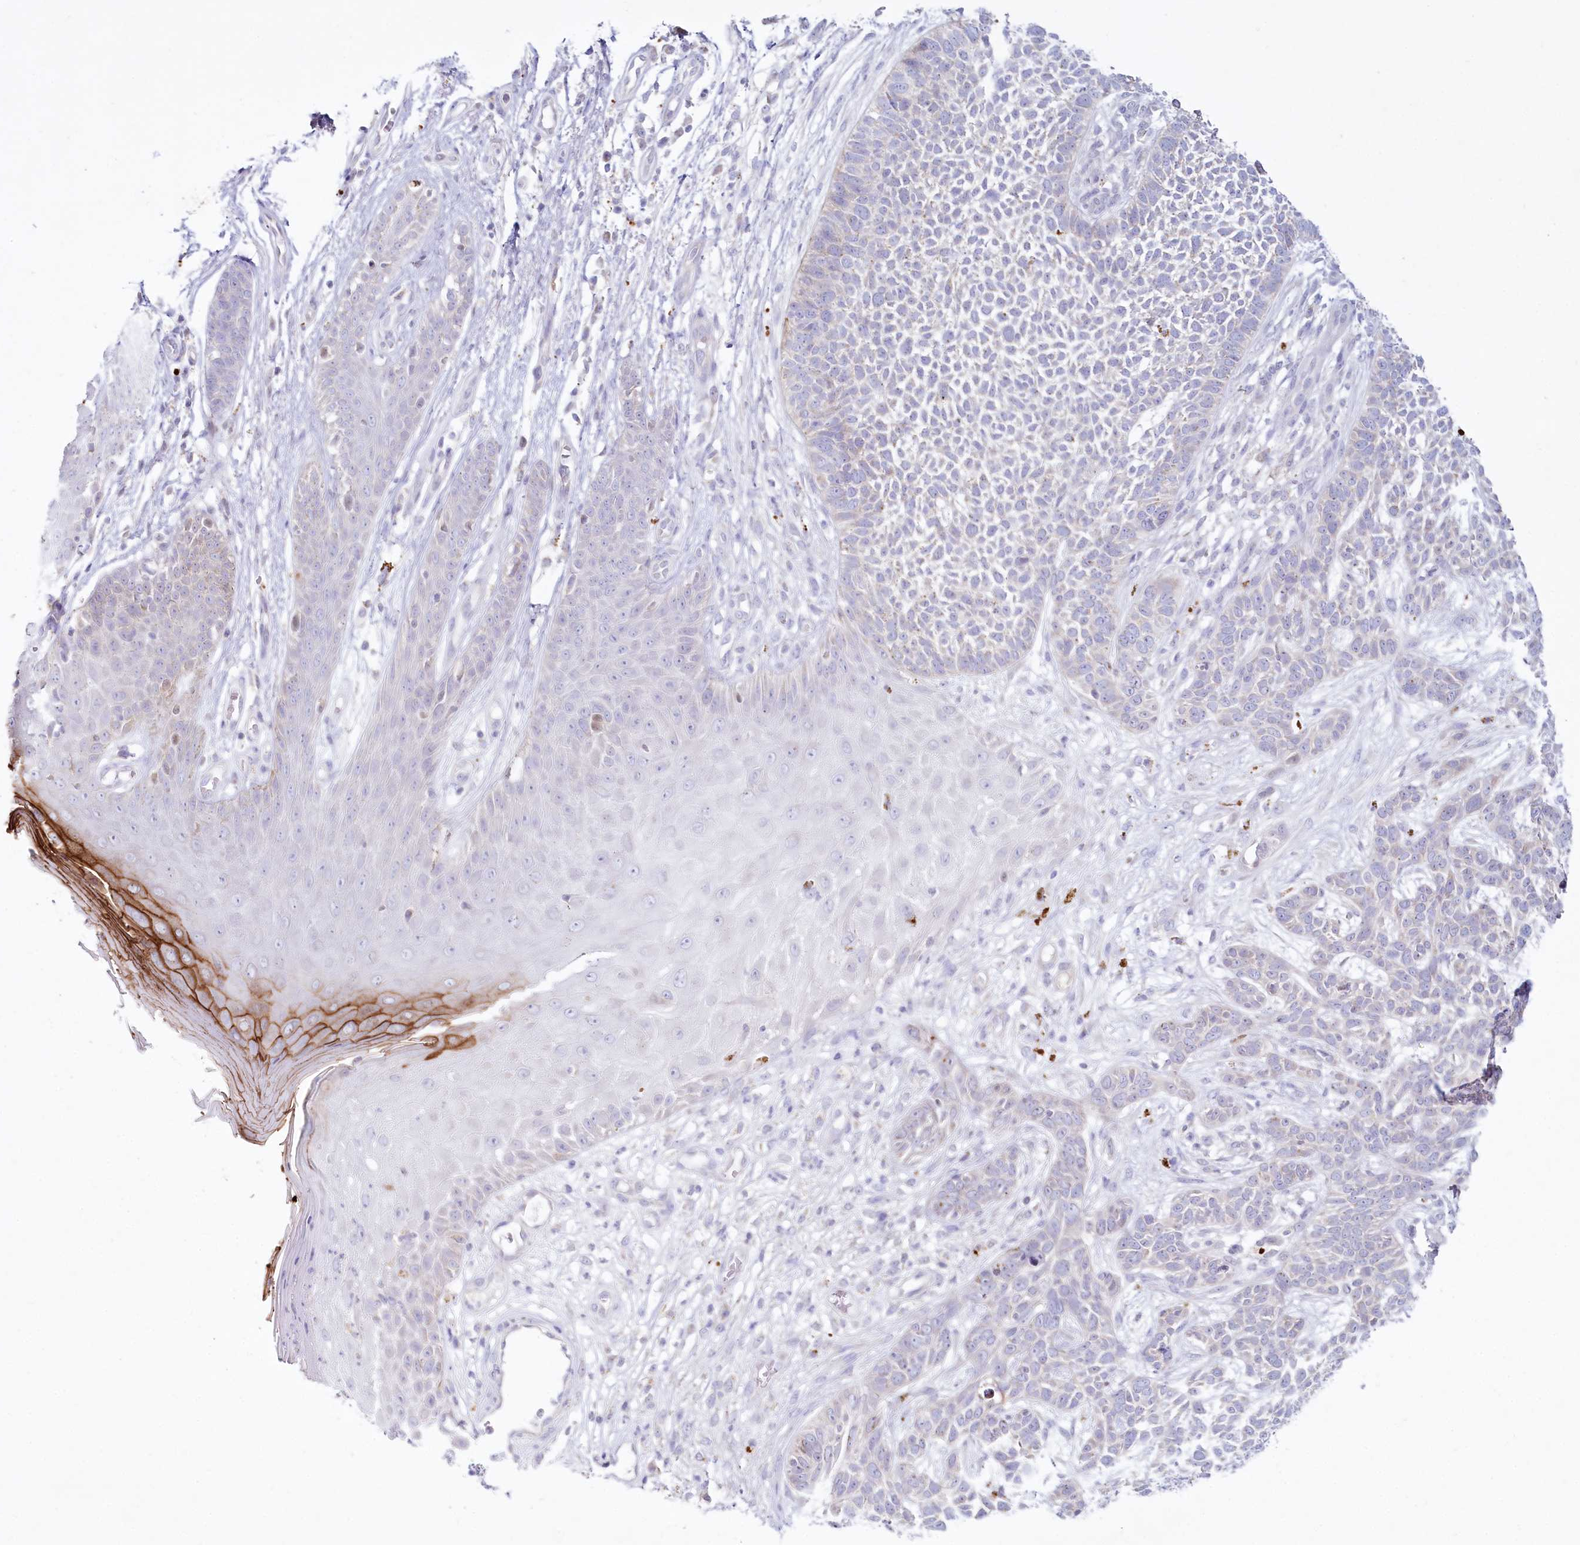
{"staining": {"intensity": "negative", "quantity": "none", "location": "none"}, "tissue": "skin cancer", "cell_type": "Tumor cells", "image_type": "cancer", "snomed": [{"axis": "morphology", "description": "Basal cell carcinoma"}, {"axis": "topography", "description": "Skin"}], "caption": "High power microscopy histopathology image of an immunohistochemistry (IHC) histopathology image of skin cancer, revealing no significant positivity in tumor cells.", "gene": "PSAPL1", "patient": {"sex": "female", "age": 84}}